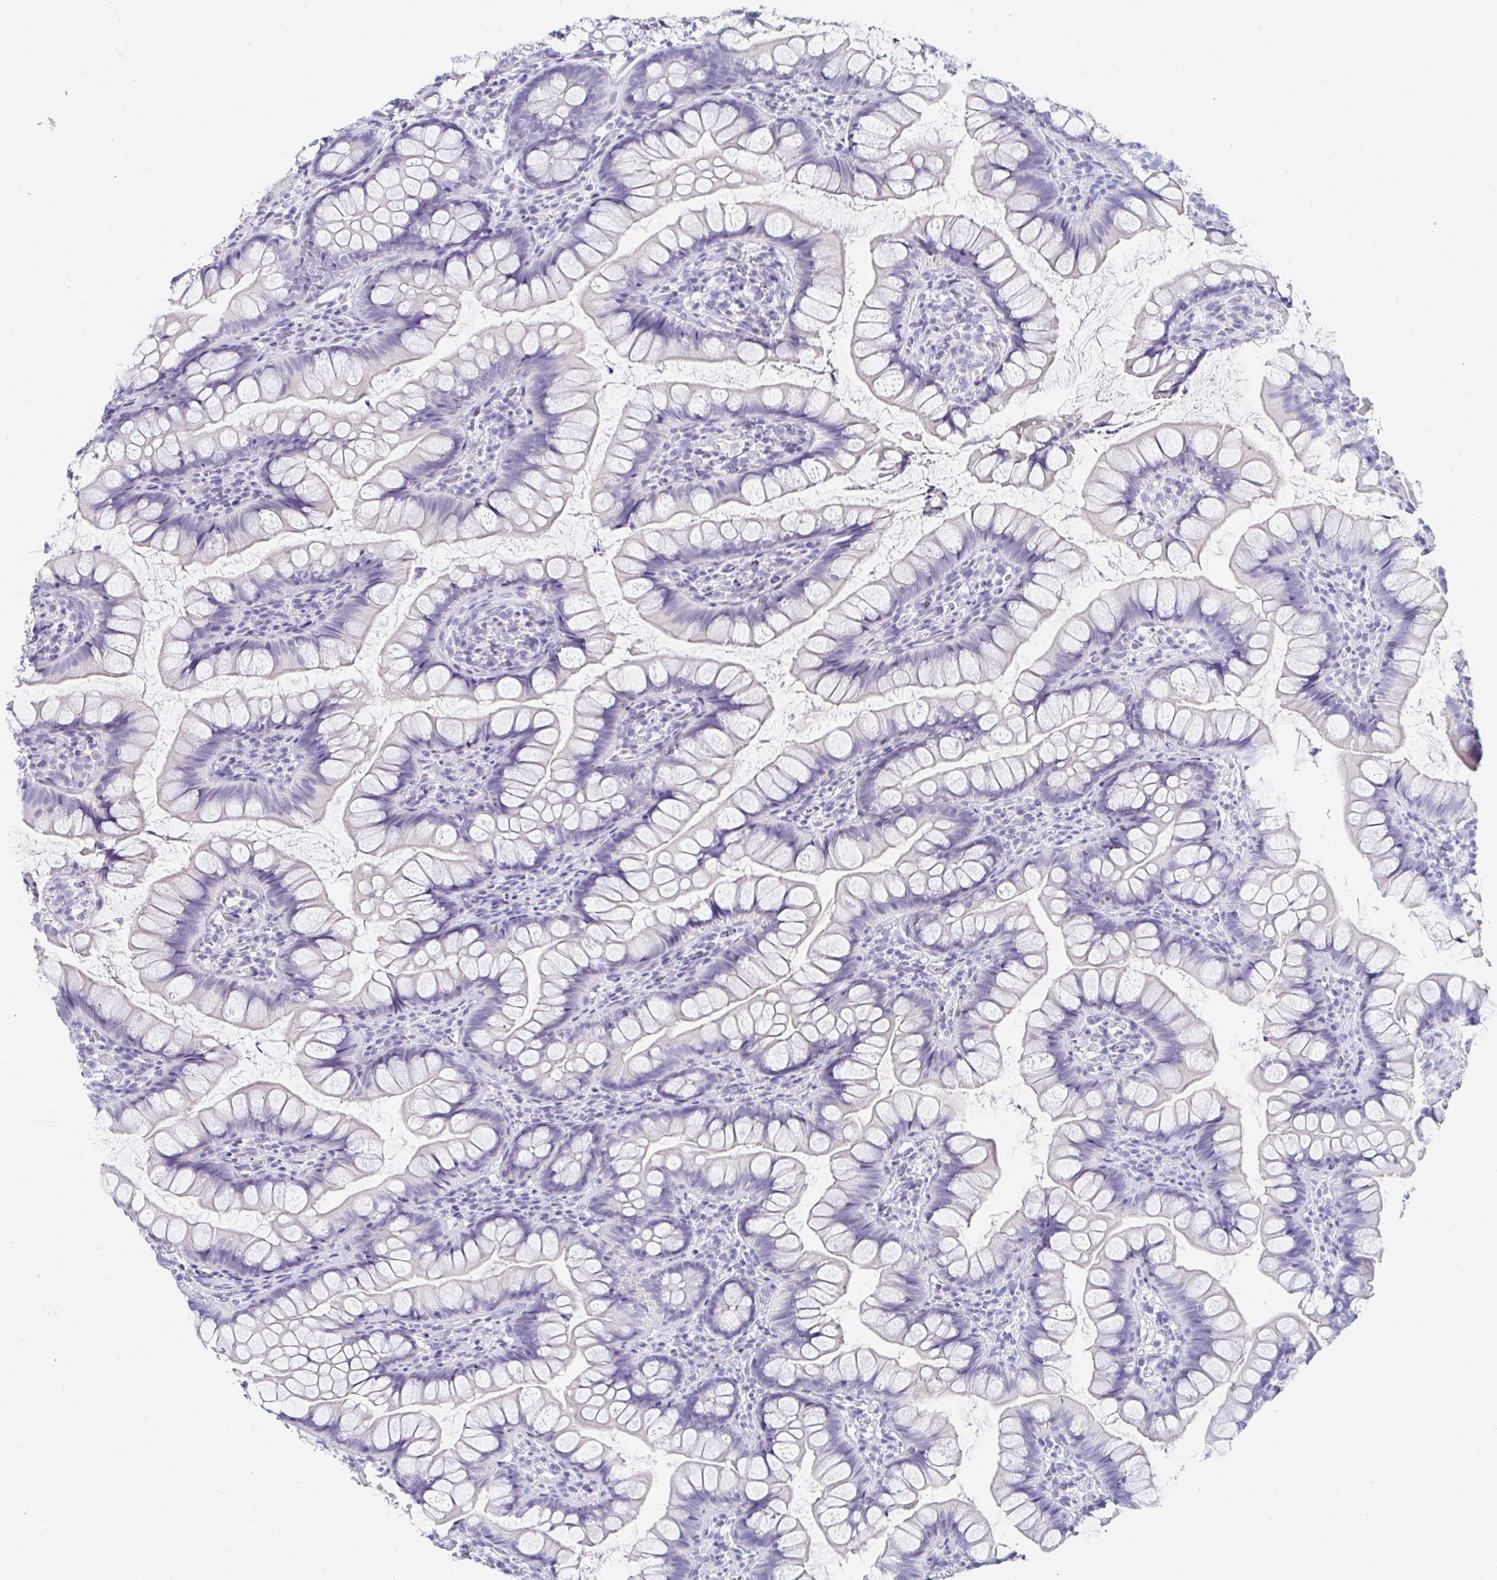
{"staining": {"intensity": "negative", "quantity": "none", "location": "none"}, "tissue": "small intestine", "cell_type": "Glandular cells", "image_type": "normal", "snomed": [{"axis": "morphology", "description": "Normal tissue, NOS"}, {"axis": "topography", "description": "Small intestine"}], "caption": "An IHC micrograph of normal small intestine is shown. There is no staining in glandular cells of small intestine.", "gene": "TEX44", "patient": {"sex": "male", "age": 70}}